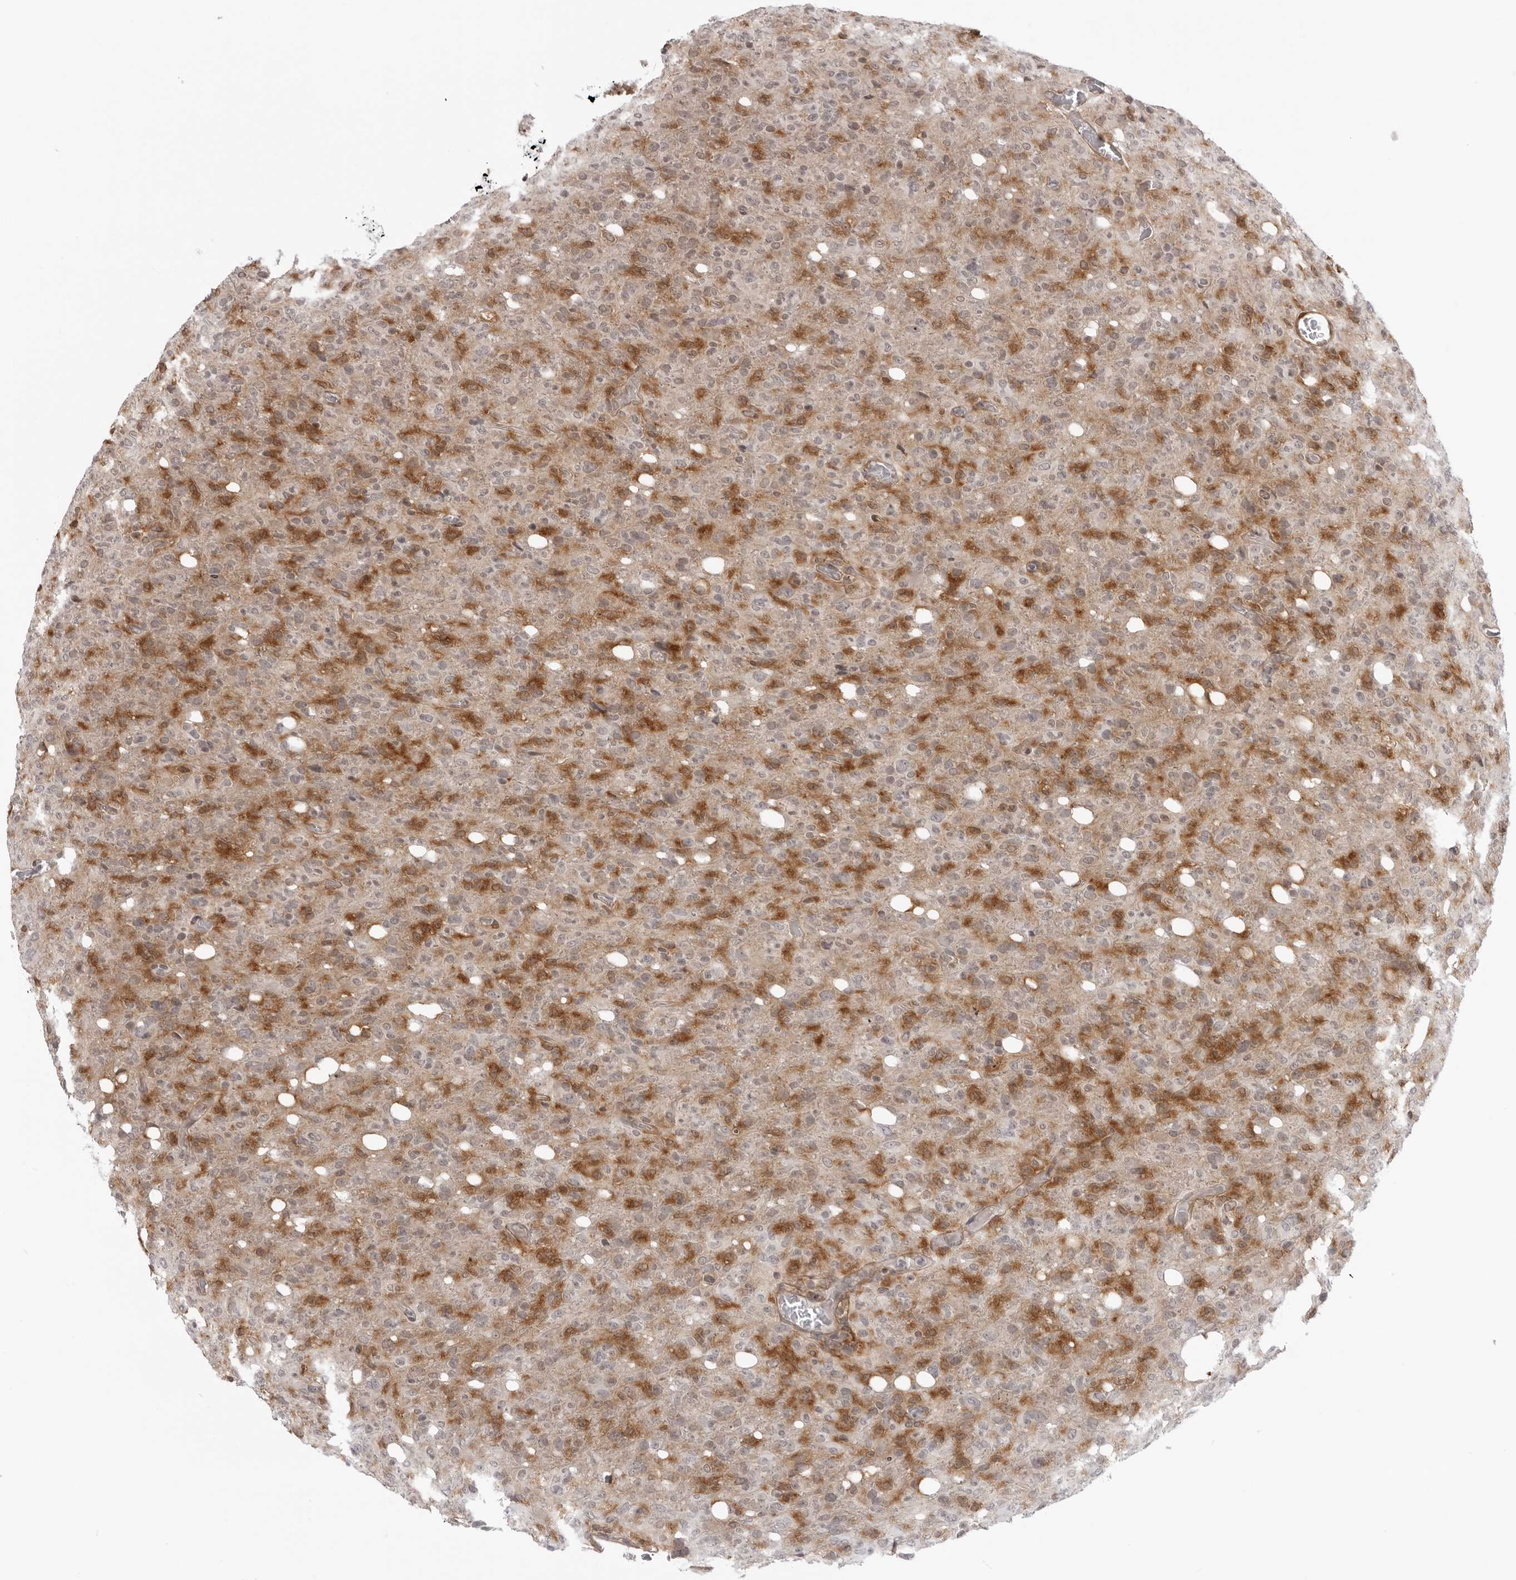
{"staining": {"intensity": "moderate", "quantity": "25%-75%", "location": "cytoplasmic/membranous"}, "tissue": "glioma", "cell_type": "Tumor cells", "image_type": "cancer", "snomed": [{"axis": "morphology", "description": "Glioma, malignant, High grade"}, {"axis": "topography", "description": "Brain"}], "caption": "IHC (DAB) staining of malignant glioma (high-grade) exhibits moderate cytoplasmic/membranous protein expression in about 25%-75% of tumor cells.", "gene": "SRGAP2", "patient": {"sex": "female", "age": 57}}